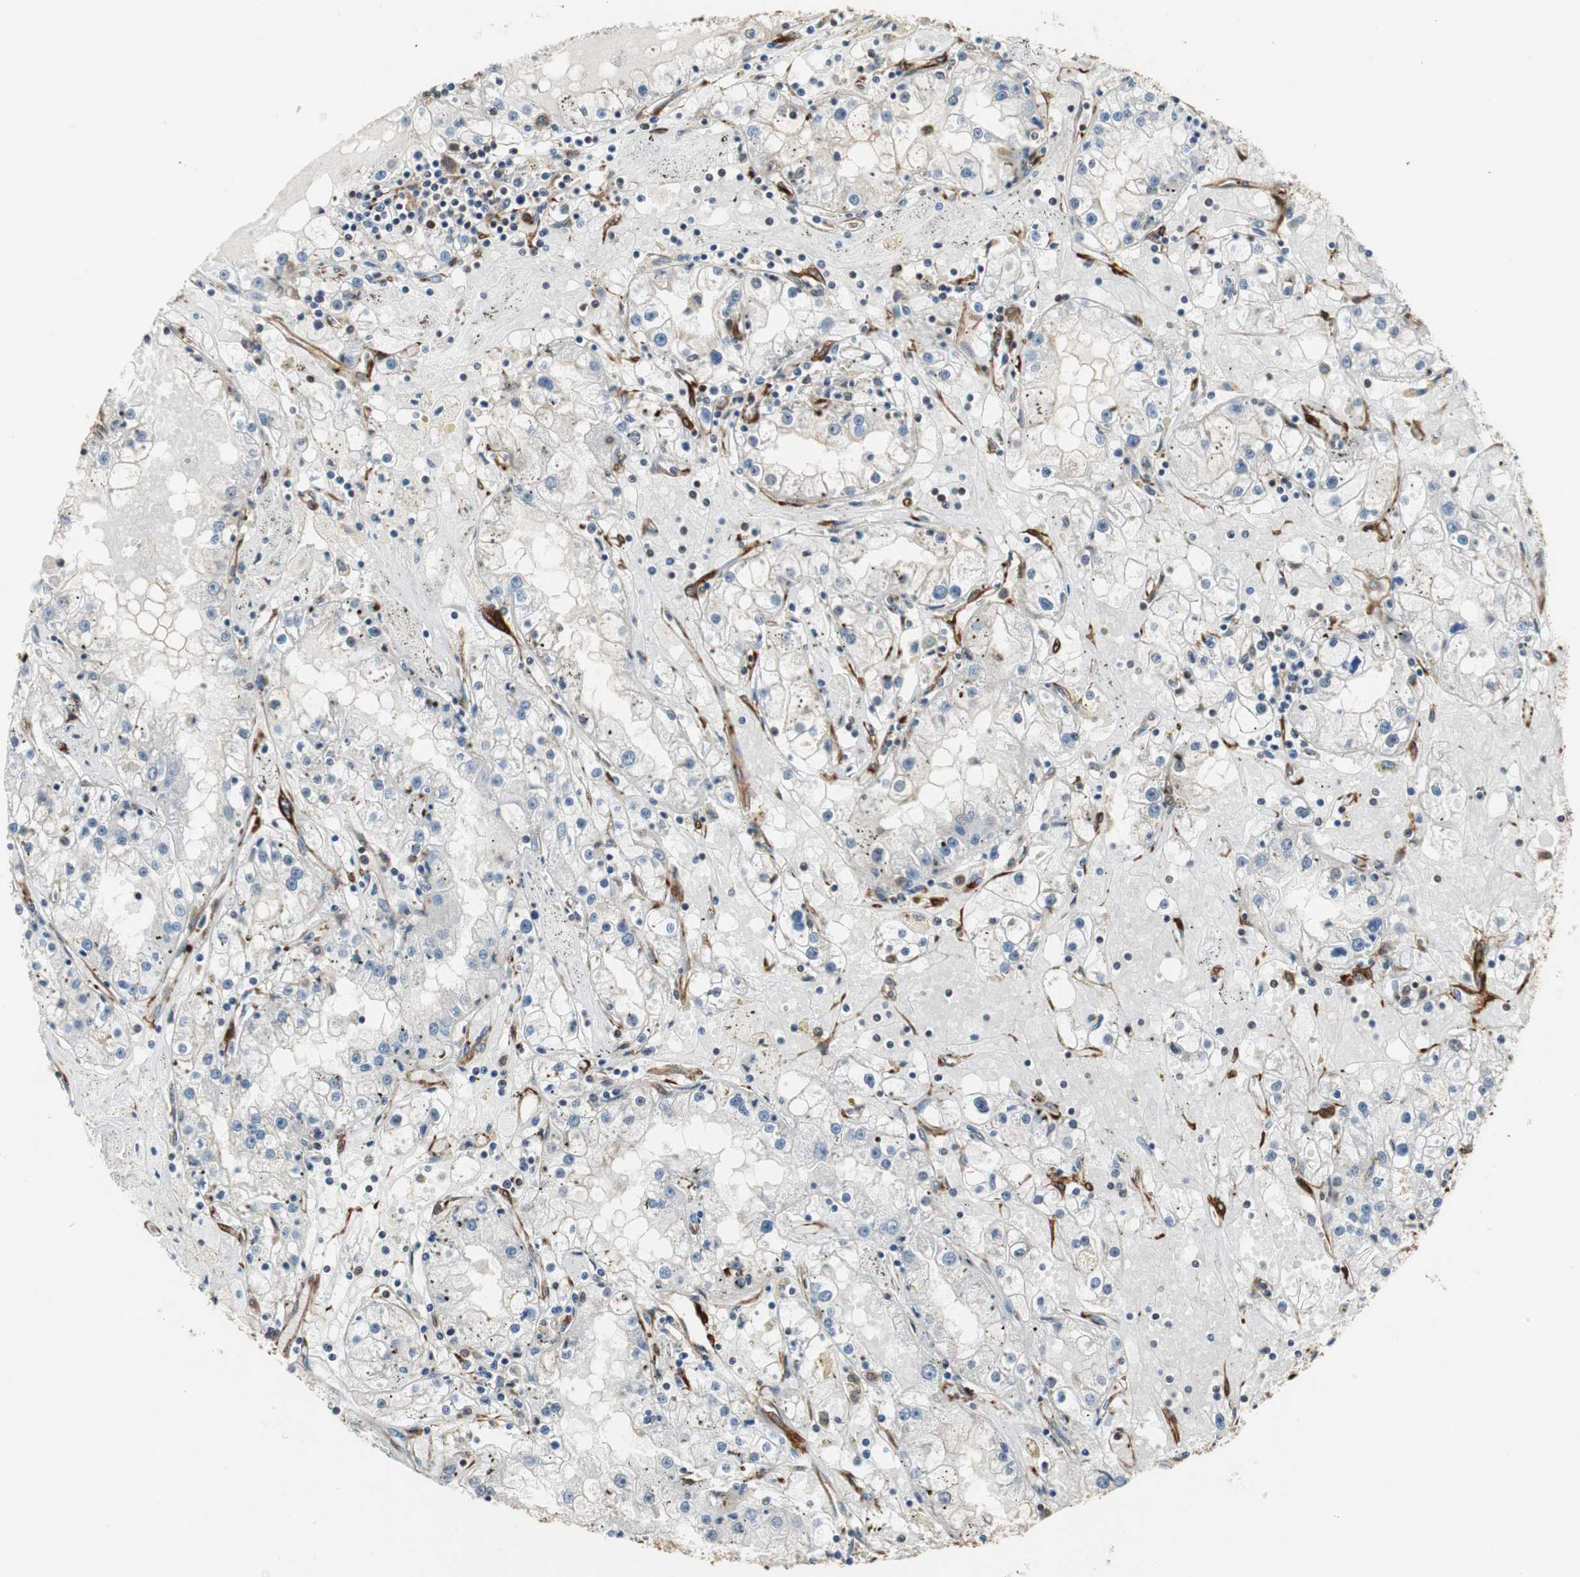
{"staining": {"intensity": "negative", "quantity": "none", "location": "none"}, "tissue": "renal cancer", "cell_type": "Tumor cells", "image_type": "cancer", "snomed": [{"axis": "morphology", "description": "Adenocarcinoma, NOS"}, {"axis": "topography", "description": "Kidney"}], "caption": "Renal cancer (adenocarcinoma) was stained to show a protein in brown. There is no significant positivity in tumor cells.", "gene": "PTPN11", "patient": {"sex": "male", "age": 56}}